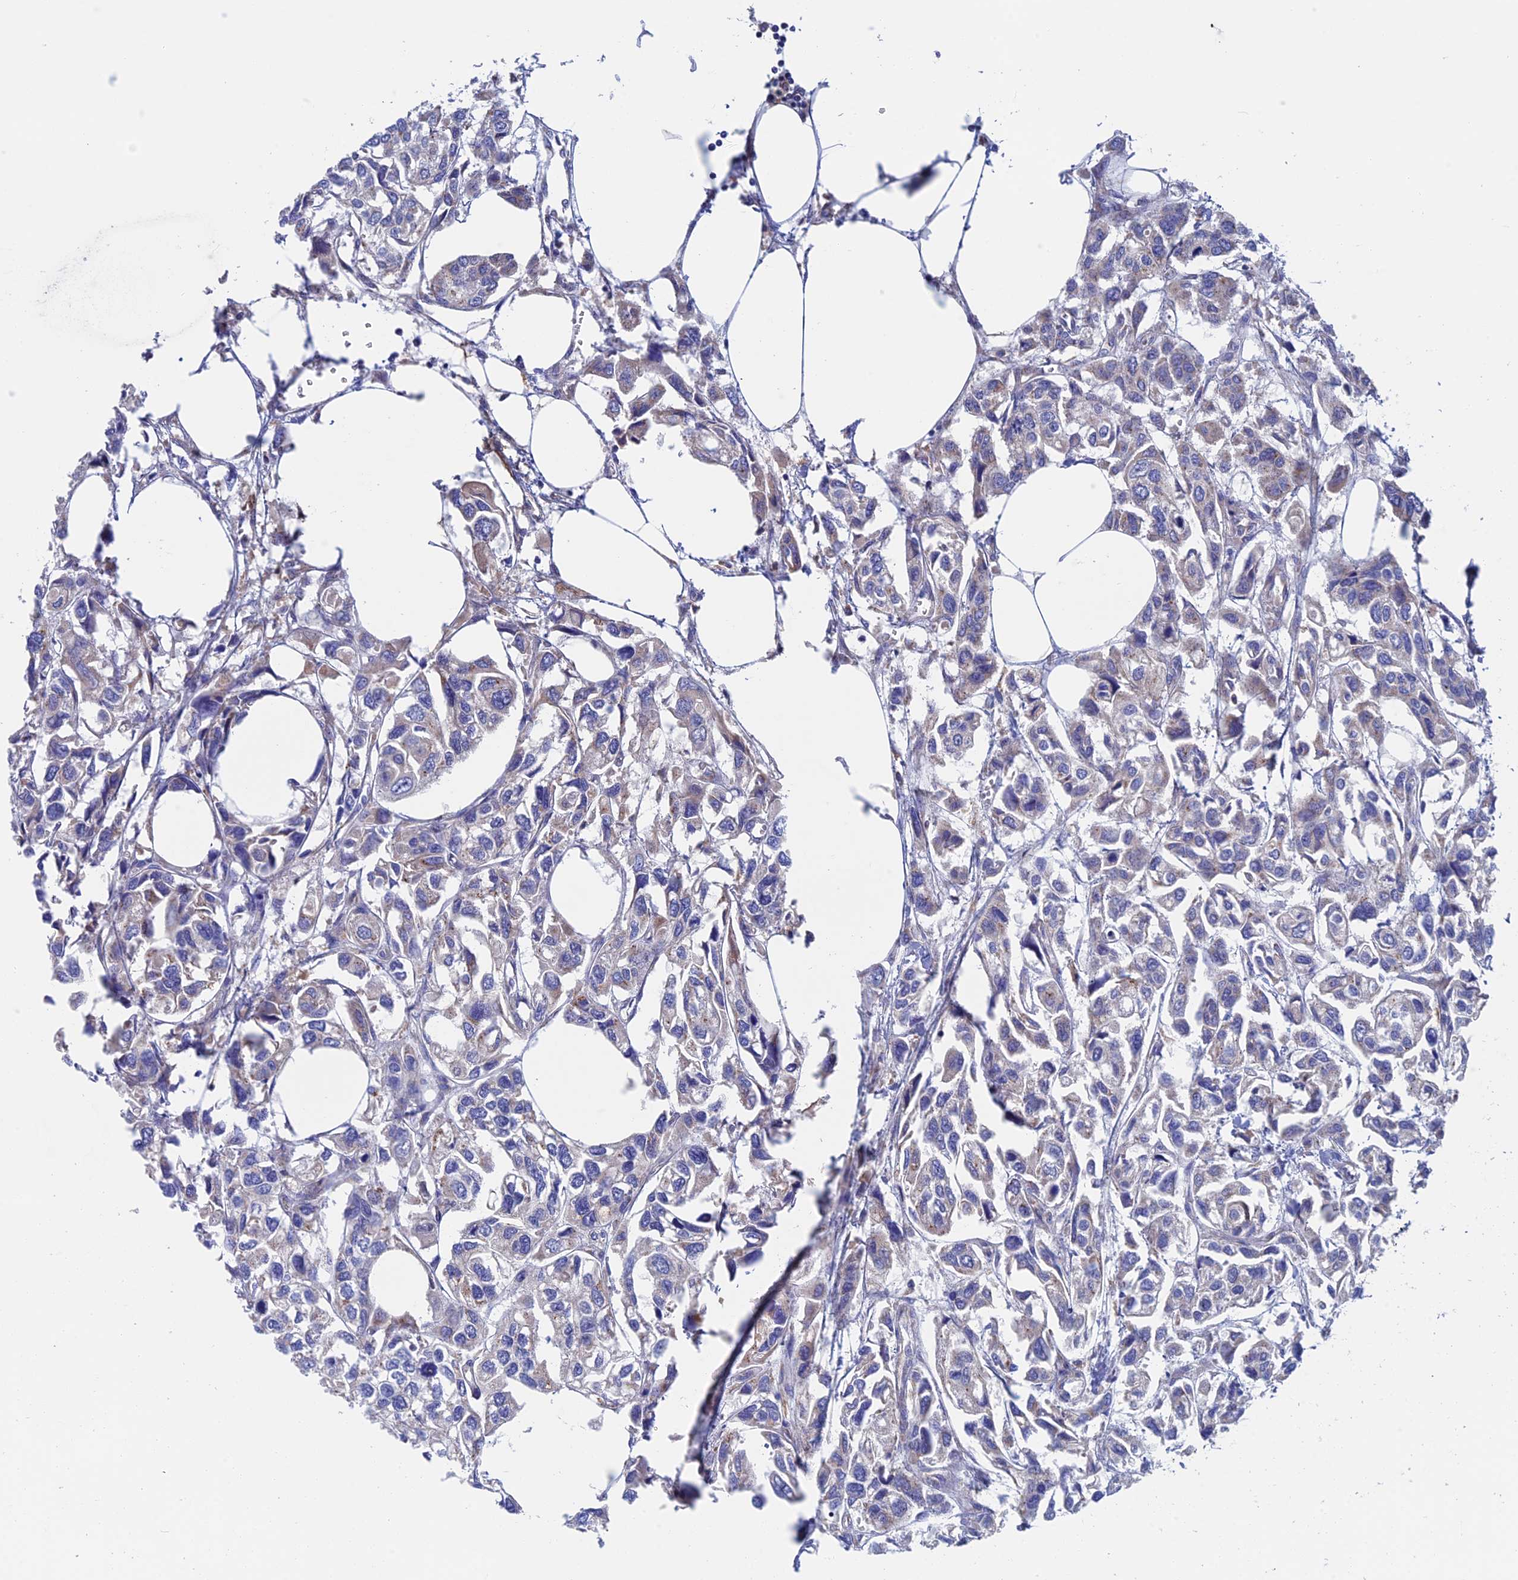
{"staining": {"intensity": "weak", "quantity": "<25%", "location": "cytoplasmic/membranous"}, "tissue": "urothelial cancer", "cell_type": "Tumor cells", "image_type": "cancer", "snomed": [{"axis": "morphology", "description": "Urothelial carcinoma, High grade"}, {"axis": "topography", "description": "Urinary bladder"}], "caption": "High power microscopy micrograph of an immunohistochemistry micrograph of urothelial cancer, revealing no significant expression in tumor cells. The staining was performed using DAB to visualize the protein expression in brown, while the nuclei were stained in blue with hematoxylin (Magnification: 20x).", "gene": "WDR83", "patient": {"sex": "male", "age": 67}}